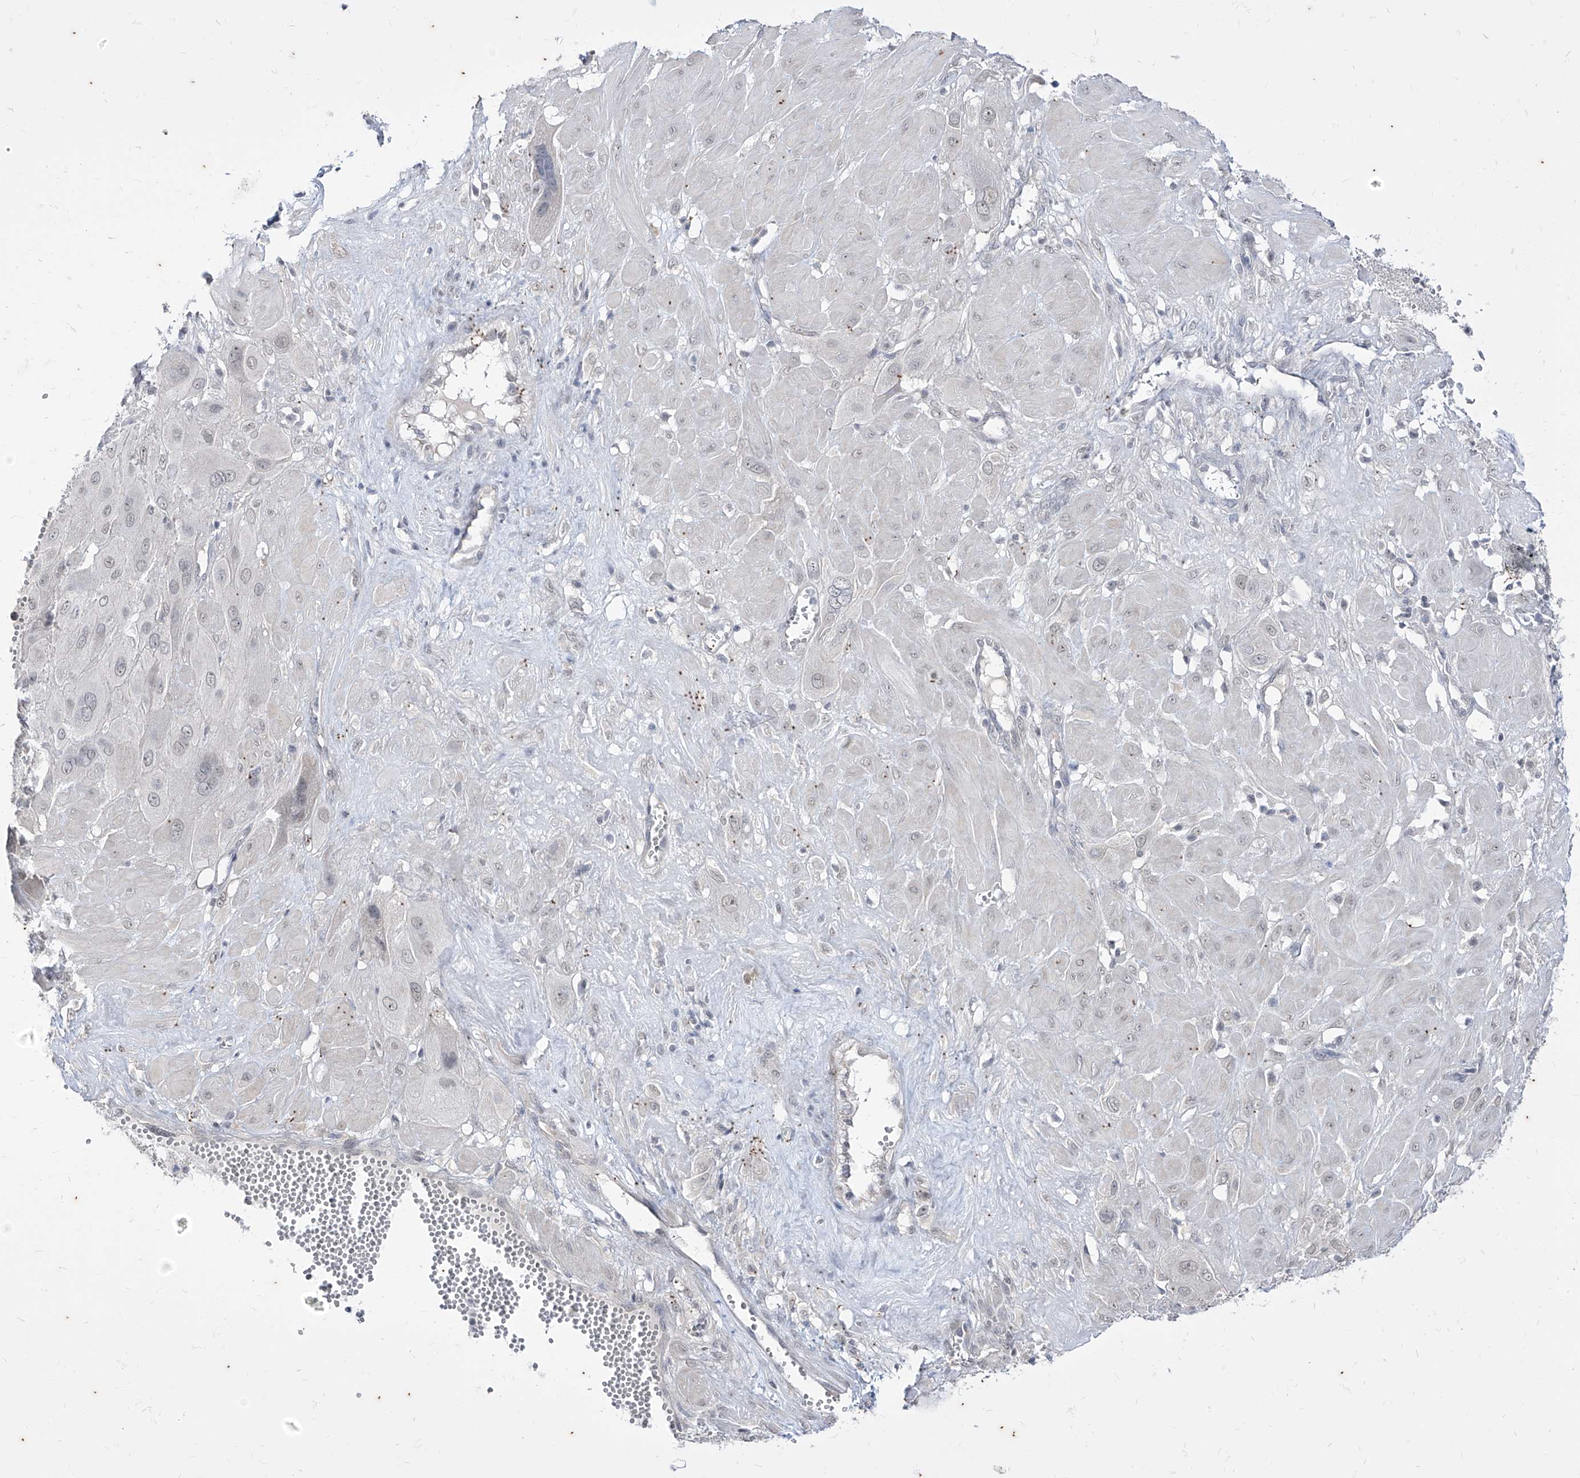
{"staining": {"intensity": "weak", "quantity": "<25%", "location": "cytoplasmic/membranous"}, "tissue": "cervical cancer", "cell_type": "Tumor cells", "image_type": "cancer", "snomed": [{"axis": "morphology", "description": "Squamous cell carcinoma, NOS"}, {"axis": "topography", "description": "Cervix"}], "caption": "This is an immunohistochemistry (IHC) histopathology image of human cervical squamous cell carcinoma. There is no positivity in tumor cells.", "gene": "PHF20L1", "patient": {"sex": "female", "age": 34}}